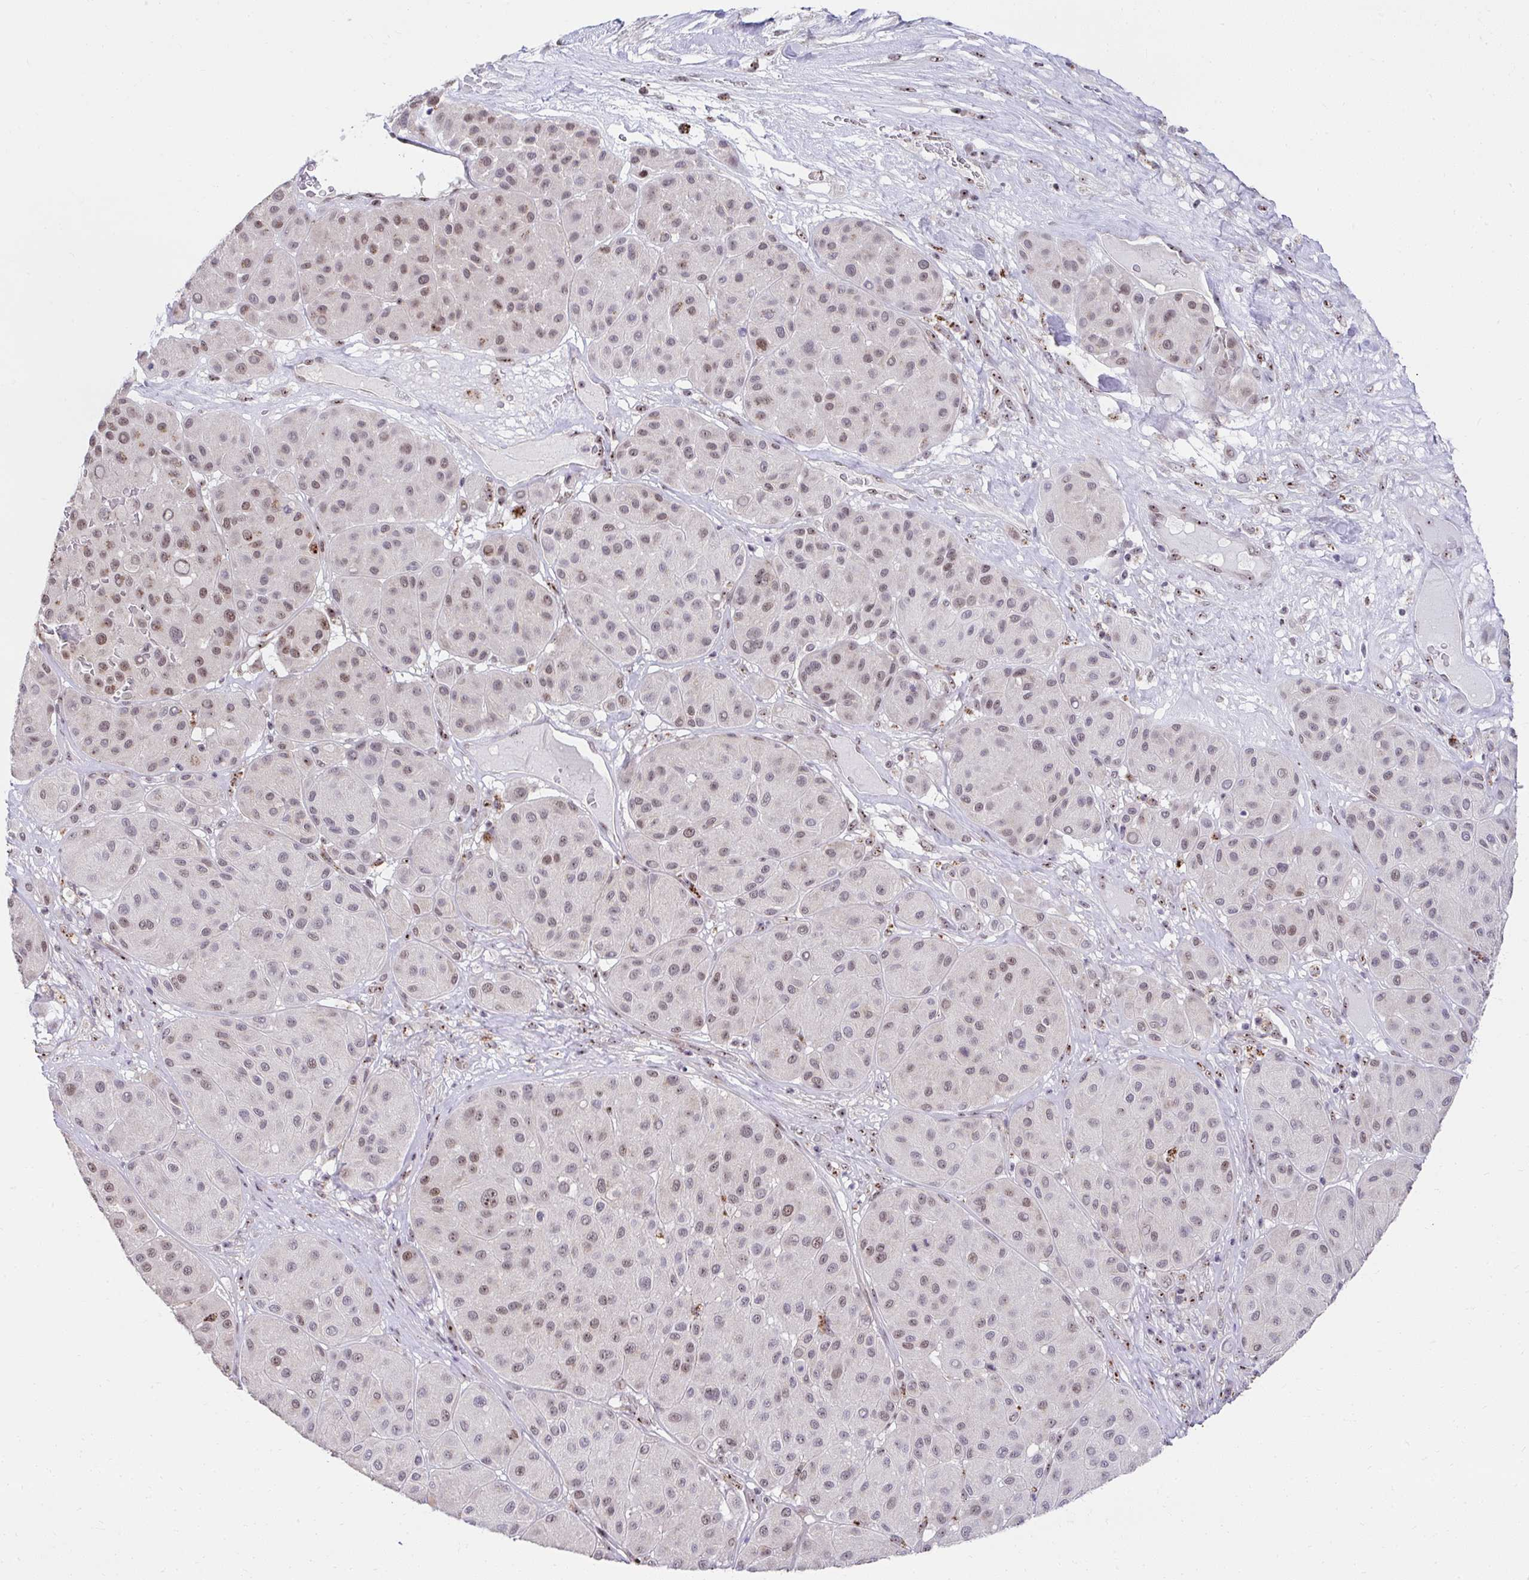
{"staining": {"intensity": "moderate", "quantity": "<25%", "location": "nuclear"}, "tissue": "melanoma", "cell_type": "Tumor cells", "image_type": "cancer", "snomed": [{"axis": "morphology", "description": "Malignant melanoma, Metastatic site"}, {"axis": "topography", "description": "Smooth muscle"}], "caption": "Immunohistochemical staining of malignant melanoma (metastatic site) exhibits low levels of moderate nuclear staining in about <25% of tumor cells.", "gene": "HIRA", "patient": {"sex": "male", "age": 41}}